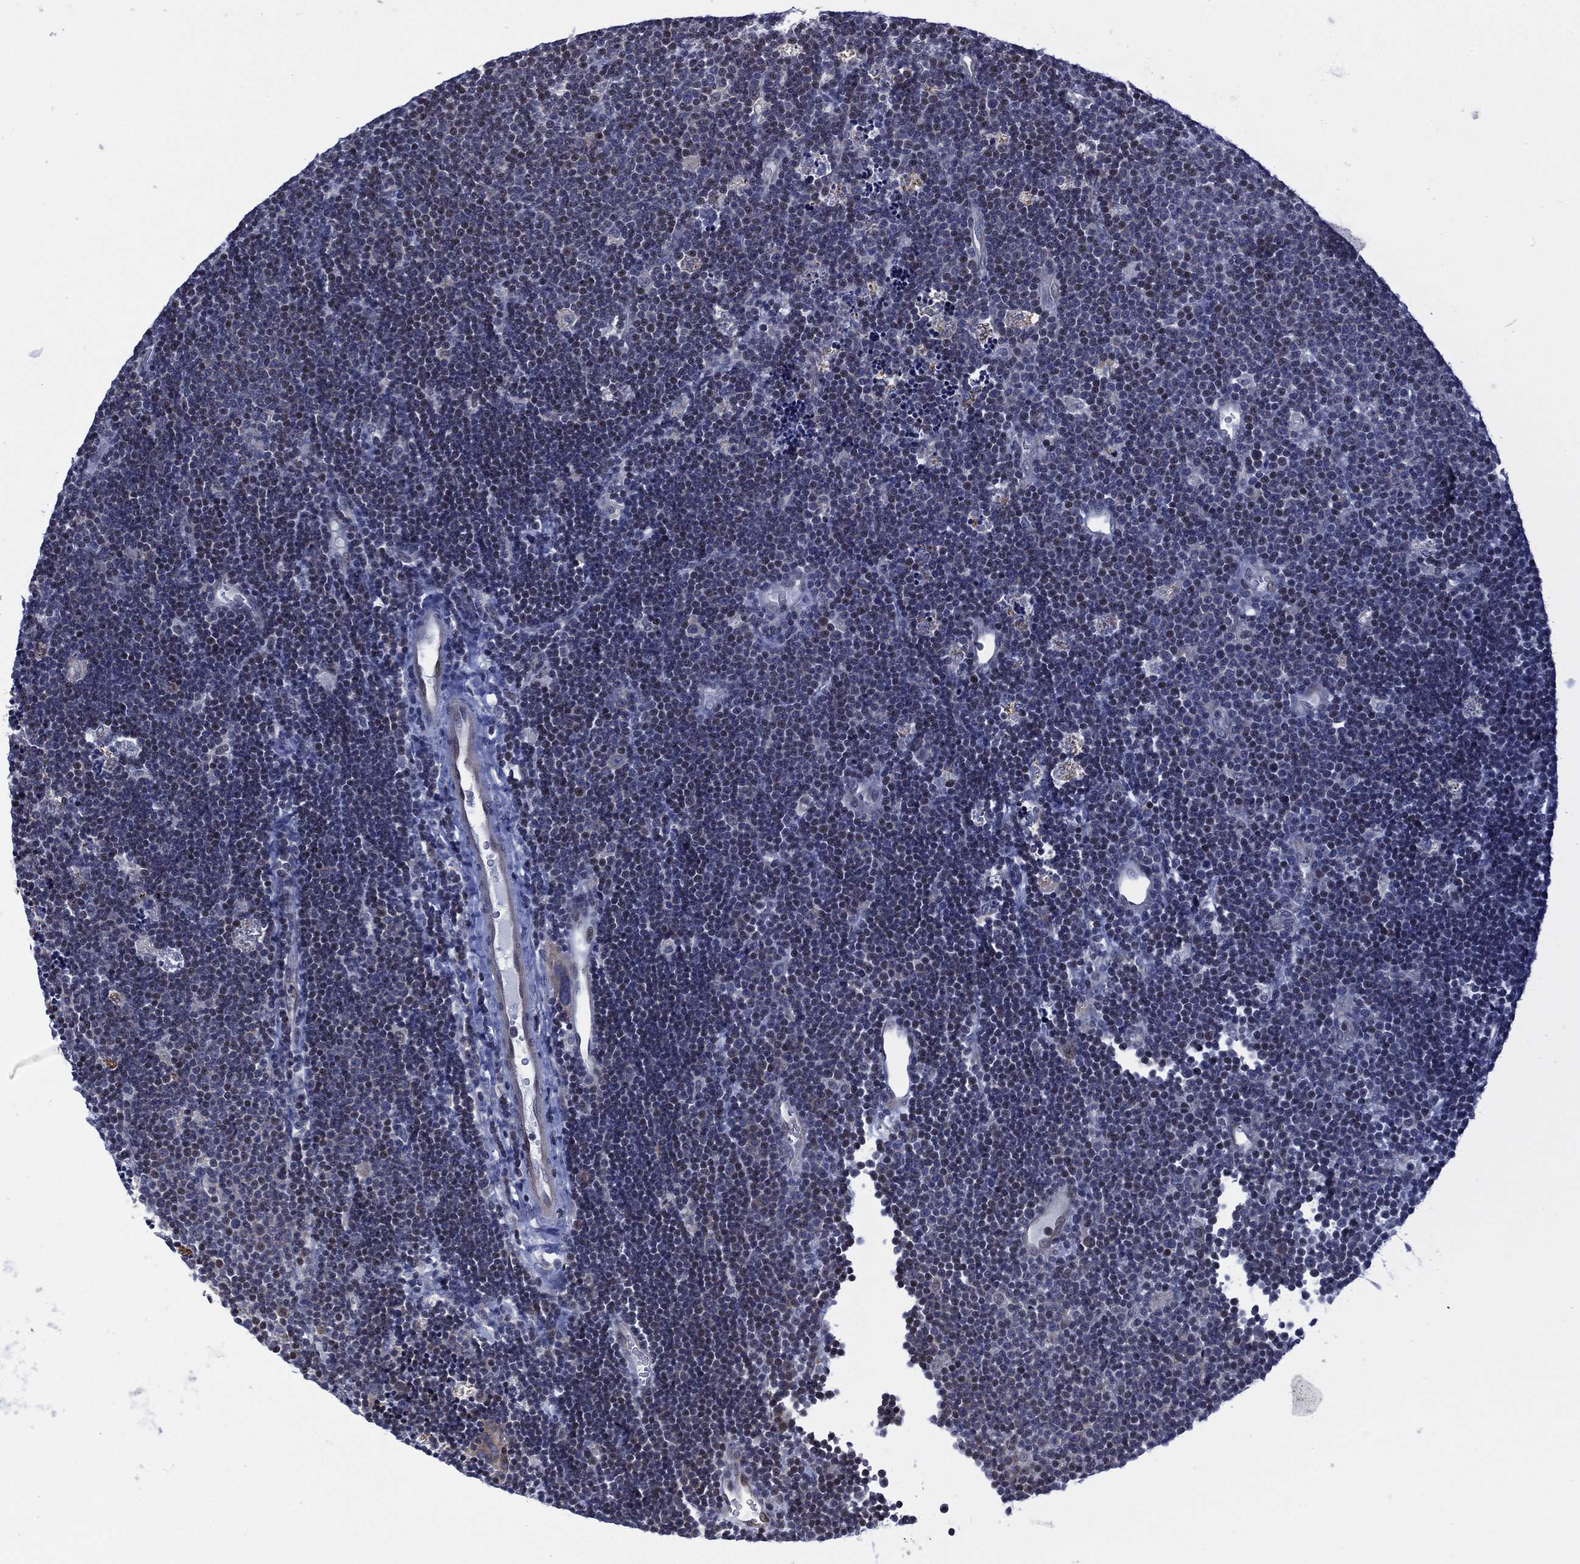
{"staining": {"intensity": "negative", "quantity": "none", "location": "none"}, "tissue": "lymphoma", "cell_type": "Tumor cells", "image_type": "cancer", "snomed": [{"axis": "morphology", "description": "Malignant lymphoma, non-Hodgkin's type, Low grade"}, {"axis": "topography", "description": "Brain"}], "caption": "A high-resolution photomicrograph shows immunohistochemistry (IHC) staining of malignant lymphoma, non-Hodgkin's type (low-grade), which exhibits no significant expression in tumor cells.", "gene": "SLC4A4", "patient": {"sex": "female", "age": 66}}